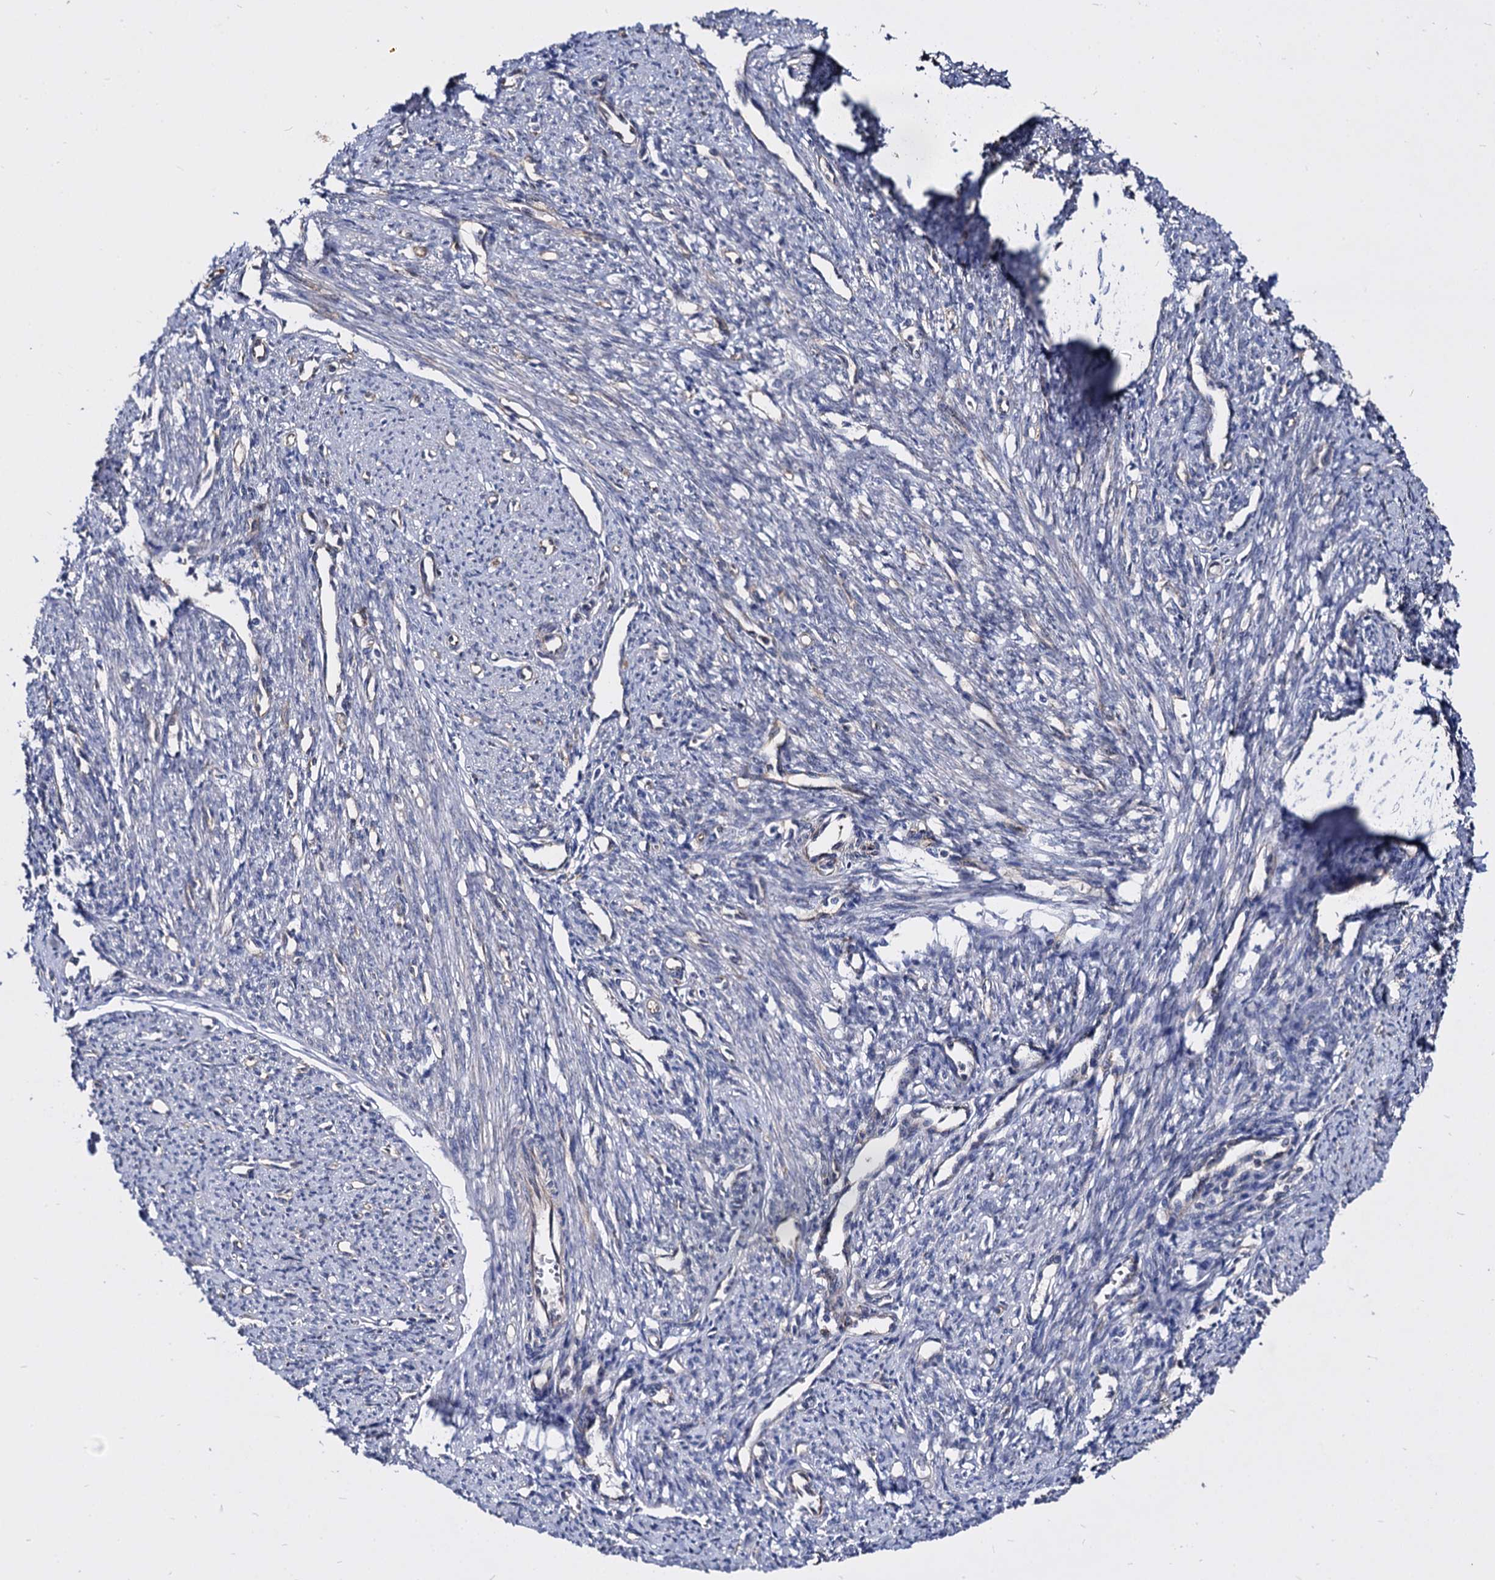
{"staining": {"intensity": "negative", "quantity": "none", "location": "none"}, "tissue": "smooth muscle", "cell_type": "Smooth muscle cells", "image_type": "normal", "snomed": [{"axis": "morphology", "description": "Normal tissue, NOS"}, {"axis": "topography", "description": "Smooth muscle"}, {"axis": "topography", "description": "Uterus"}], "caption": "Smooth muscle cells show no significant expression in unremarkable smooth muscle.", "gene": "NME1", "patient": {"sex": "female", "age": 59}}